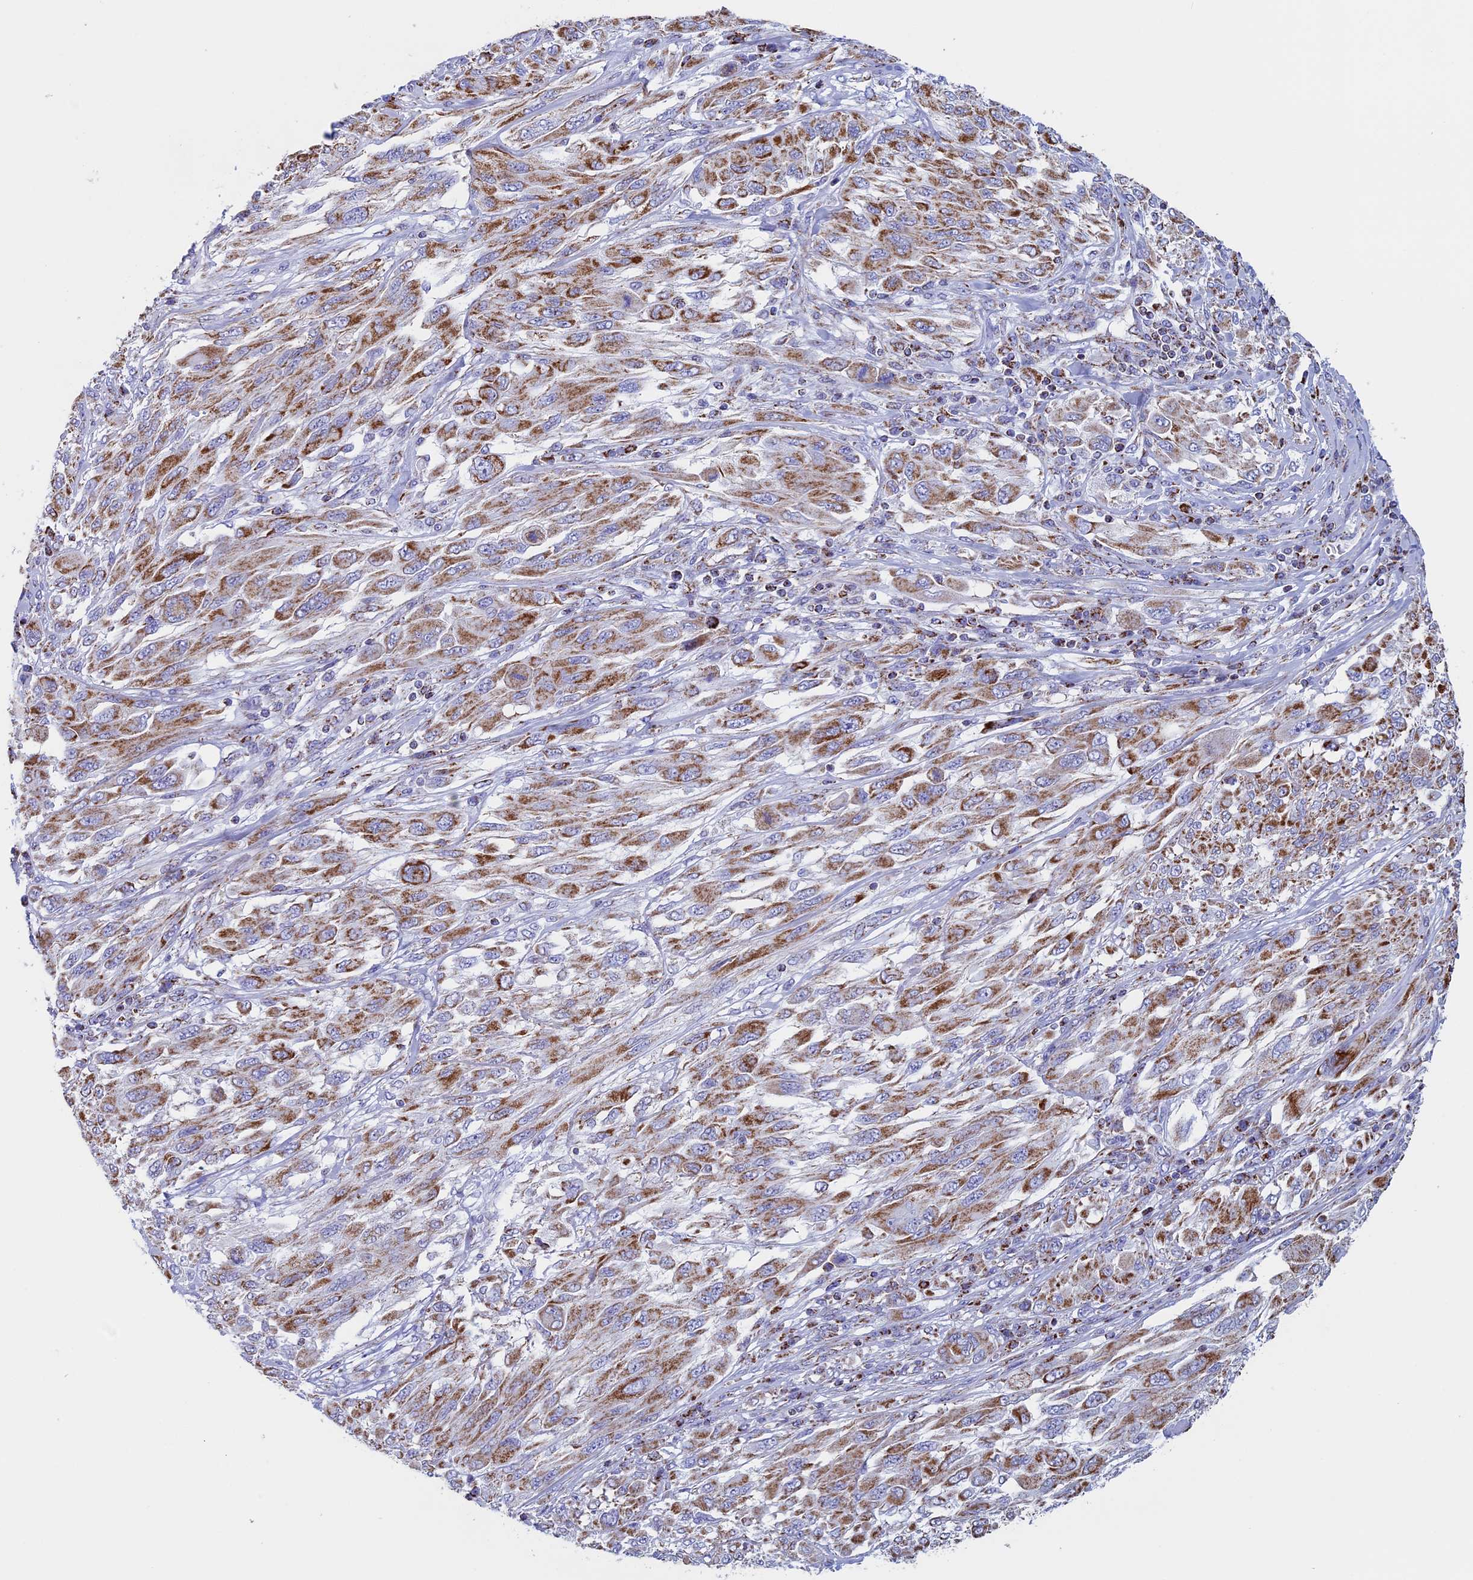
{"staining": {"intensity": "moderate", "quantity": ">75%", "location": "cytoplasmic/membranous"}, "tissue": "melanoma", "cell_type": "Tumor cells", "image_type": "cancer", "snomed": [{"axis": "morphology", "description": "Malignant melanoma, NOS"}, {"axis": "topography", "description": "Skin"}], "caption": "Immunohistochemistry (DAB (3,3'-diaminobenzidine)) staining of malignant melanoma reveals moderate cytoplasmic/membranous protein positivity in approximately >75% of tumor cells. The staining was performed using DAB (3,3'-diaminobenzidine) to visualize the protein expression in brown, while the nuclei were stained in blue with hematoxylin (Magnification: 20x).", "gene": "UQCRFS1", "patient": {"sex": "female", "age": 91}}